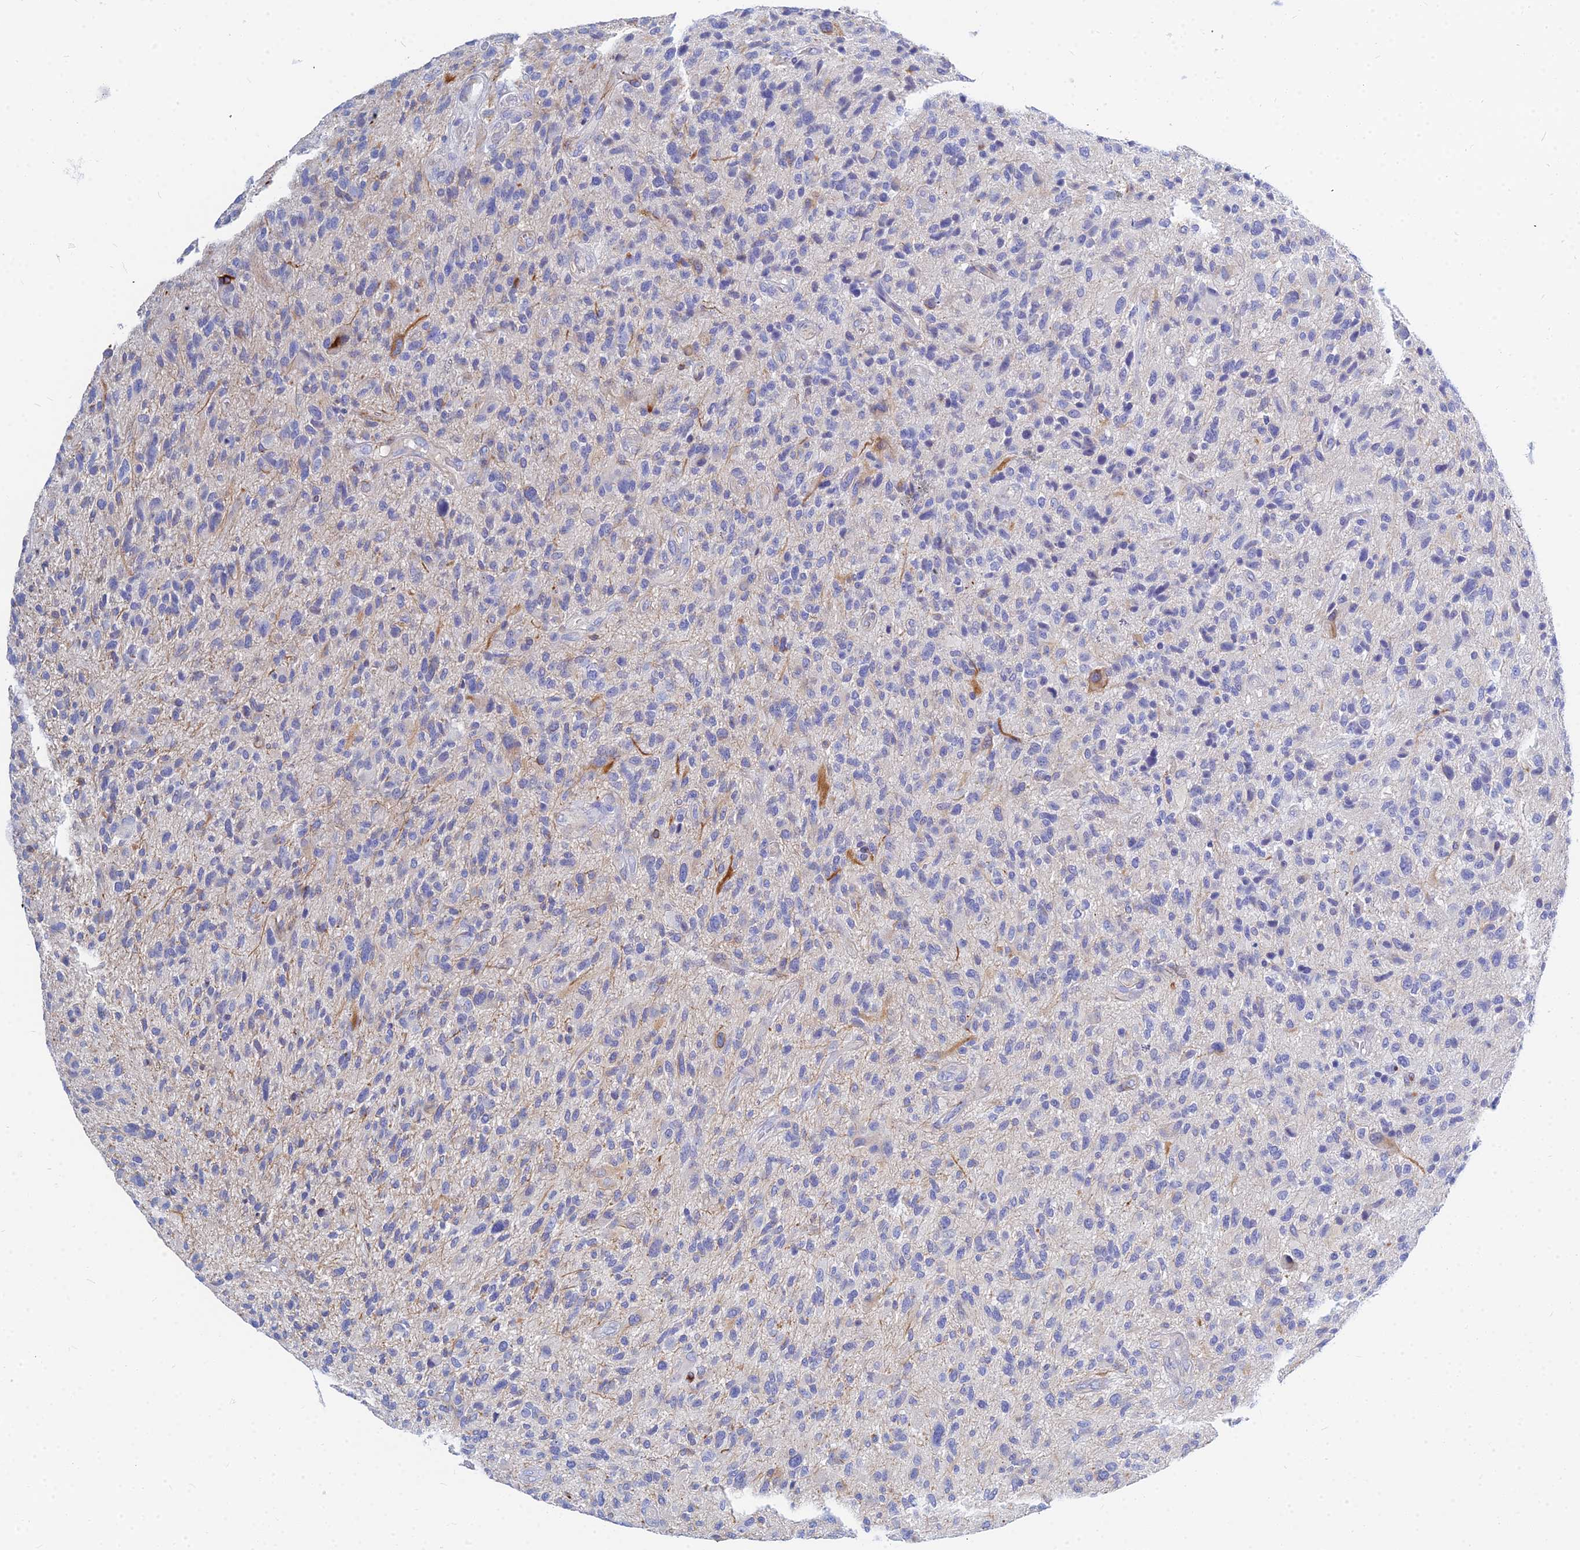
{"staining": {"intensity": "negative", "quantity": "none", "location": "none"}, "tissue": "glioma", "cell_type": "Tumor cells", "image_type": "cancer", "snomed": [{"axis": "morphology", "description": "Glioma, malignant, High grade"}, {"axis": "topography", "description": "Brain"}], "caption": "Immunohistochemistry (IHC) of human glioma demonstrates no positivity in tumor cells. The staining is performed using DAB brown chromogen with nuclei counter-stained in using hematoxylin.", "gene": "ZNF552", "patient": {"sex": "male", "age": 47}}